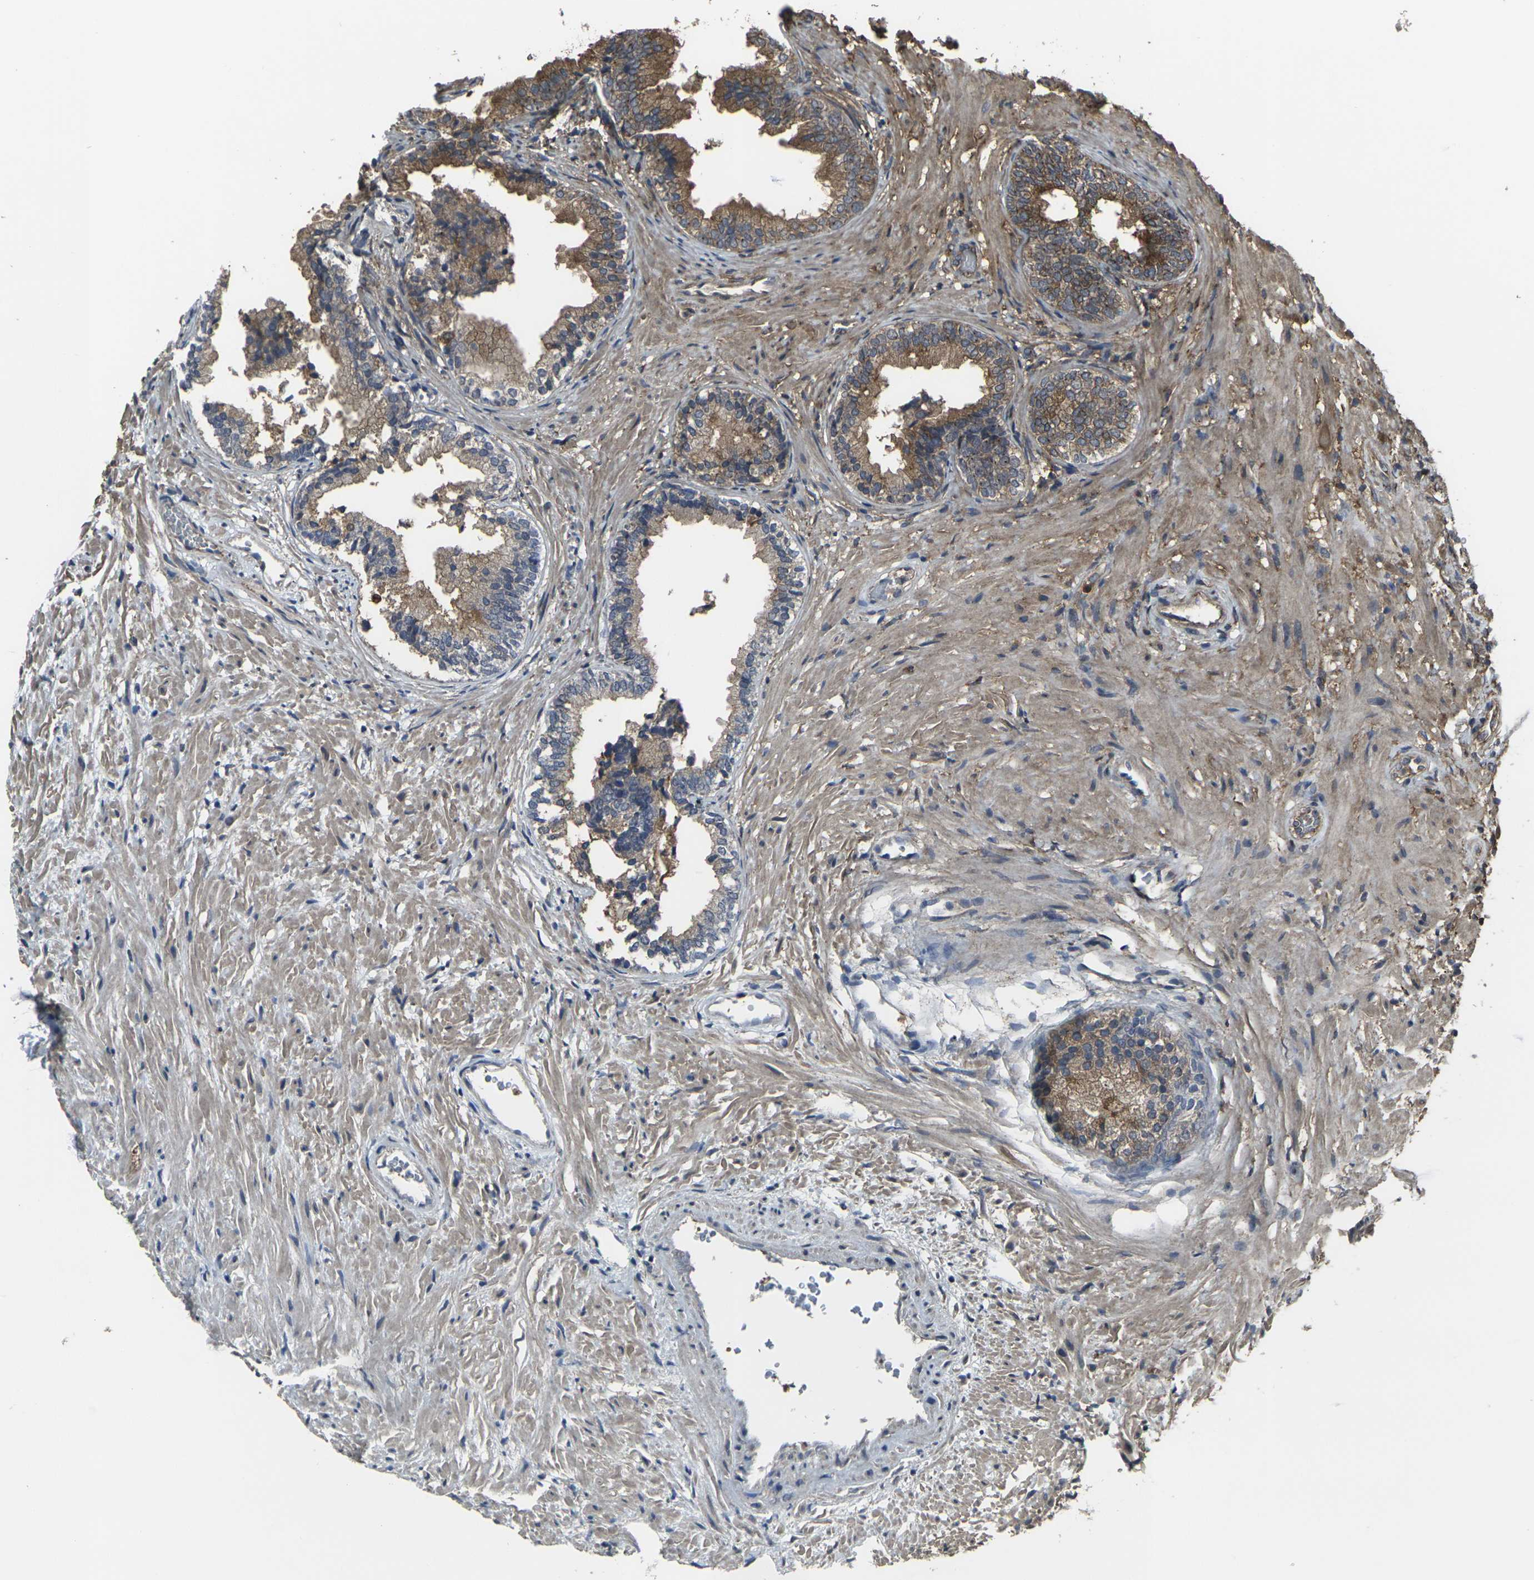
{"staining": {"intensity": "moderate", "quantity": ">75%", "location": "cytoplasmic/membranous"}, "tissue": "prostate", "cell_type": "Glandular cells", "image_type": "normal", "snomed": [{"axis": "morphology", "description": "Normal tissue, NOS"}, {"axis": "topography", "description": "Prostate"}], "caption": "DAB immunohistochemical staining of benign human prostate reveals moderate cytoplasmic/membranous protein expression in approximately >75% of glandular cells.", "gene": "PRKACB", "patient": {"sex": "male", "age": 76}}